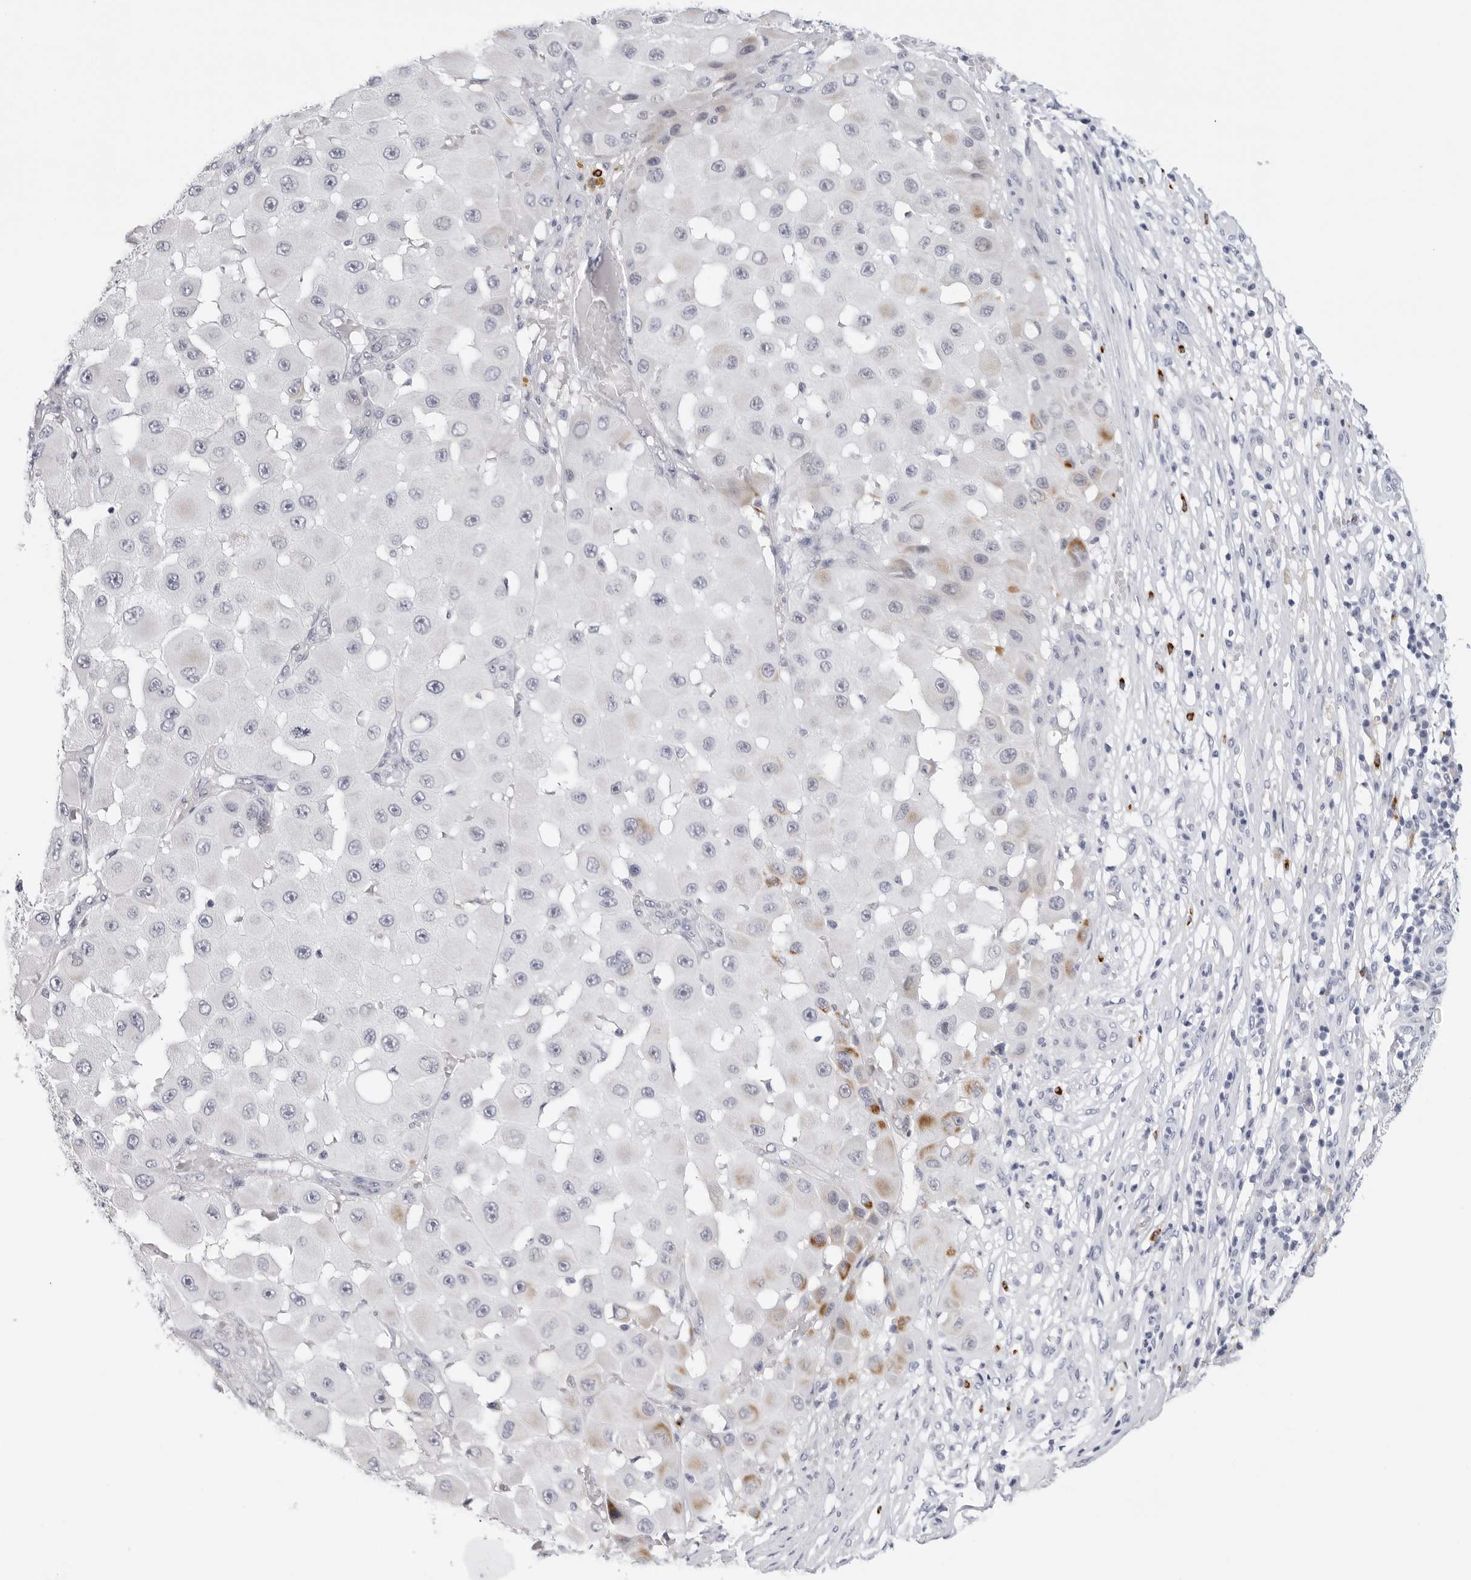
{"staining": {"intensity": "negative", "quantity": "none", "location": "none"}, "tissue": "melanoma", "cell_type": "Tumor cells", "image_type": "cancer", "snomed": [{"axis": "morphology", "description": "Malignant melanoma, NOS"}, {"axis": "topography", "description": "Skin"}], "caption": "Melanoma was stained to show a protein in brown. There is no significant positivity in tumor cells.", "gene": "HSPB7", "patient": {"sex": "female", "age": 81}}